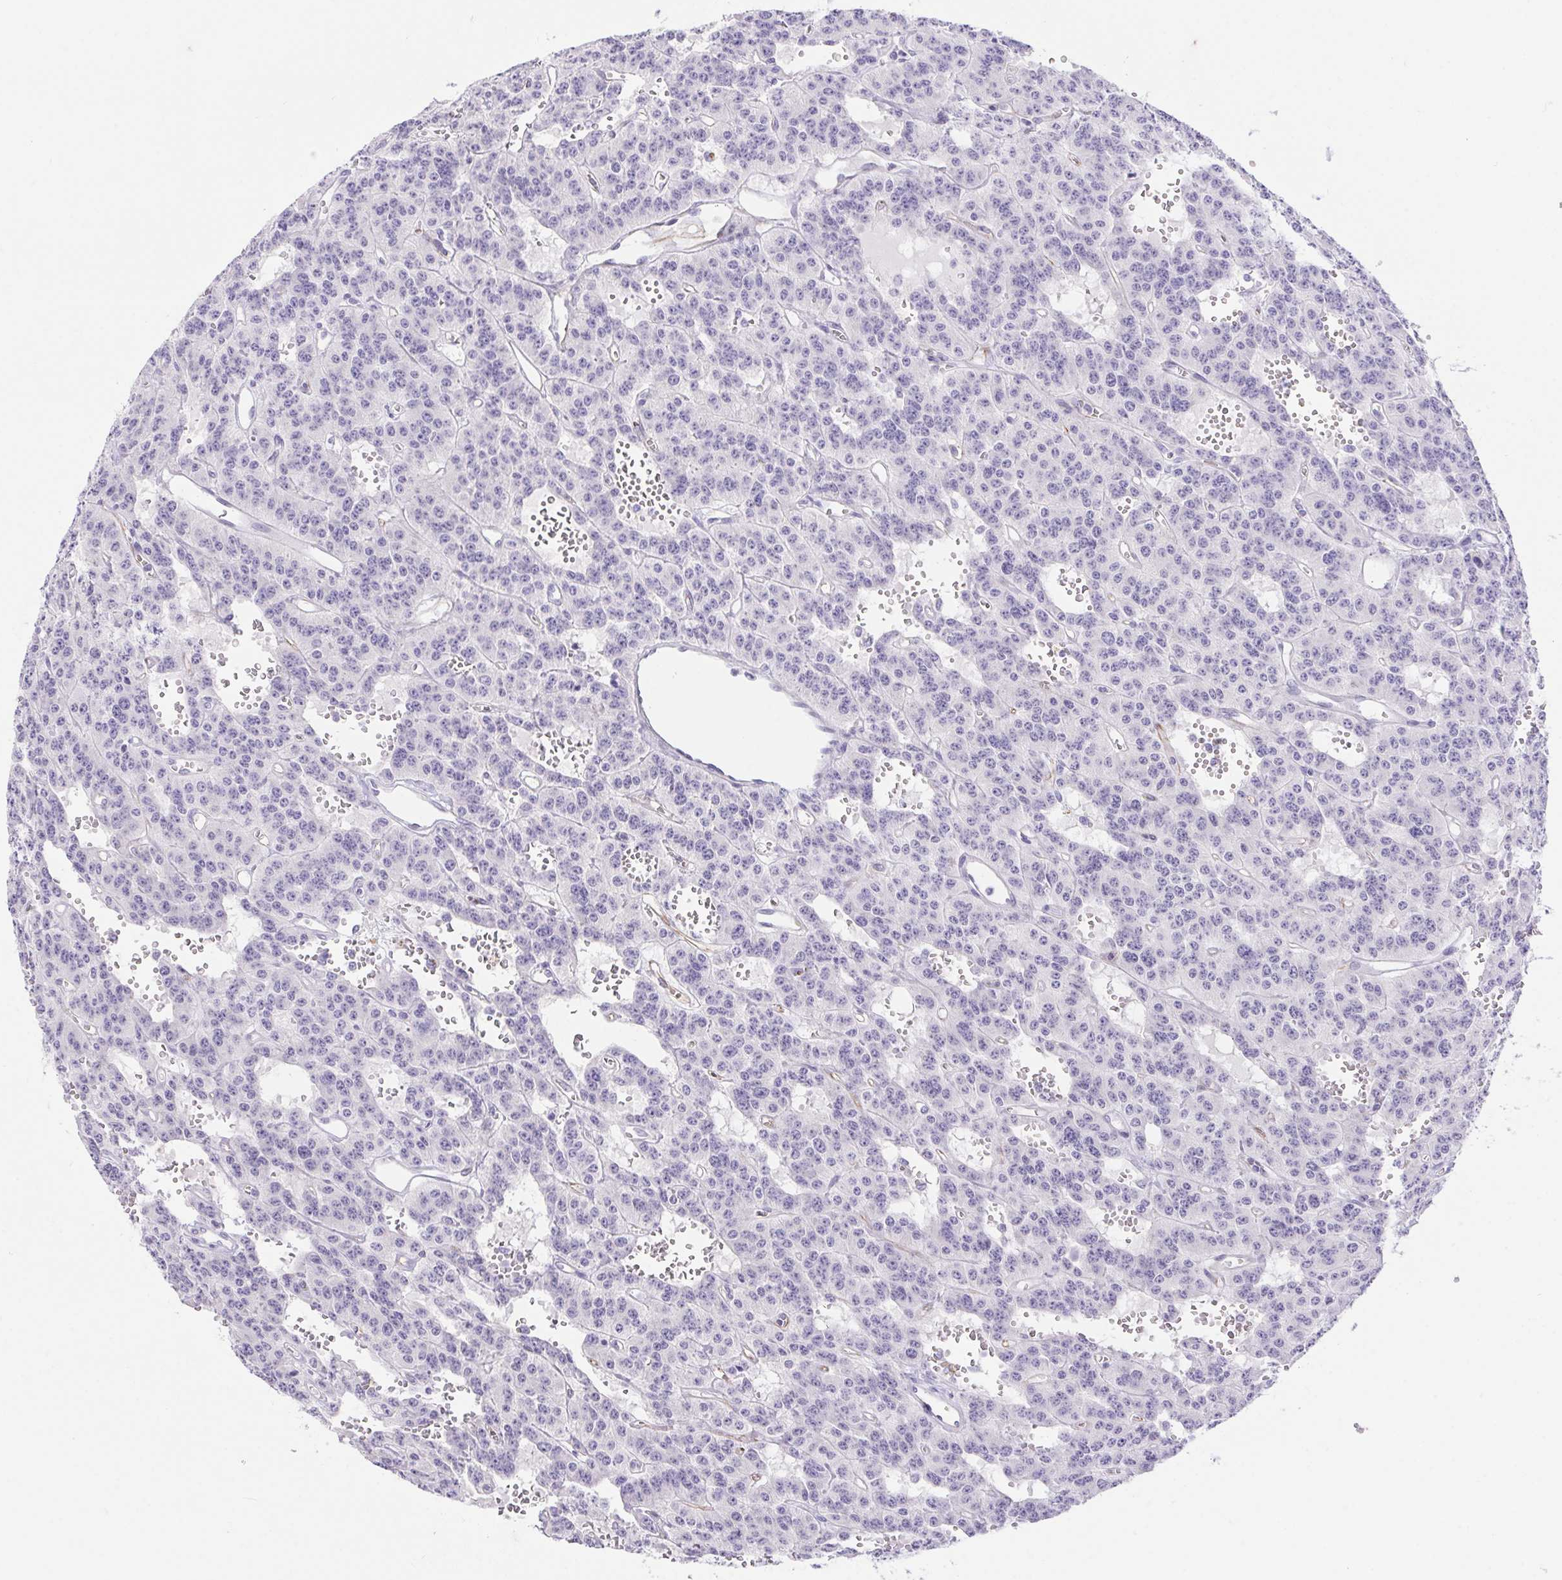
{"staining": {"intensity": "negative", "quantity": "none", "location": "none"}, "tissue": "carcinoid", "cell_type": "Tumor cells", "image_type": "cancer", "snomed": [{"axis": "morphology", "description": "Carcinoid, malignant, NOS"}, {"axis": "topography", "description": "Lung"}], "caption": "Human carcinoid (malignant) stained for a protein using IHC reveals no expression in tumor cells.", "gene": "ERP27", "patient": {"sex": "female", "age": 71}}